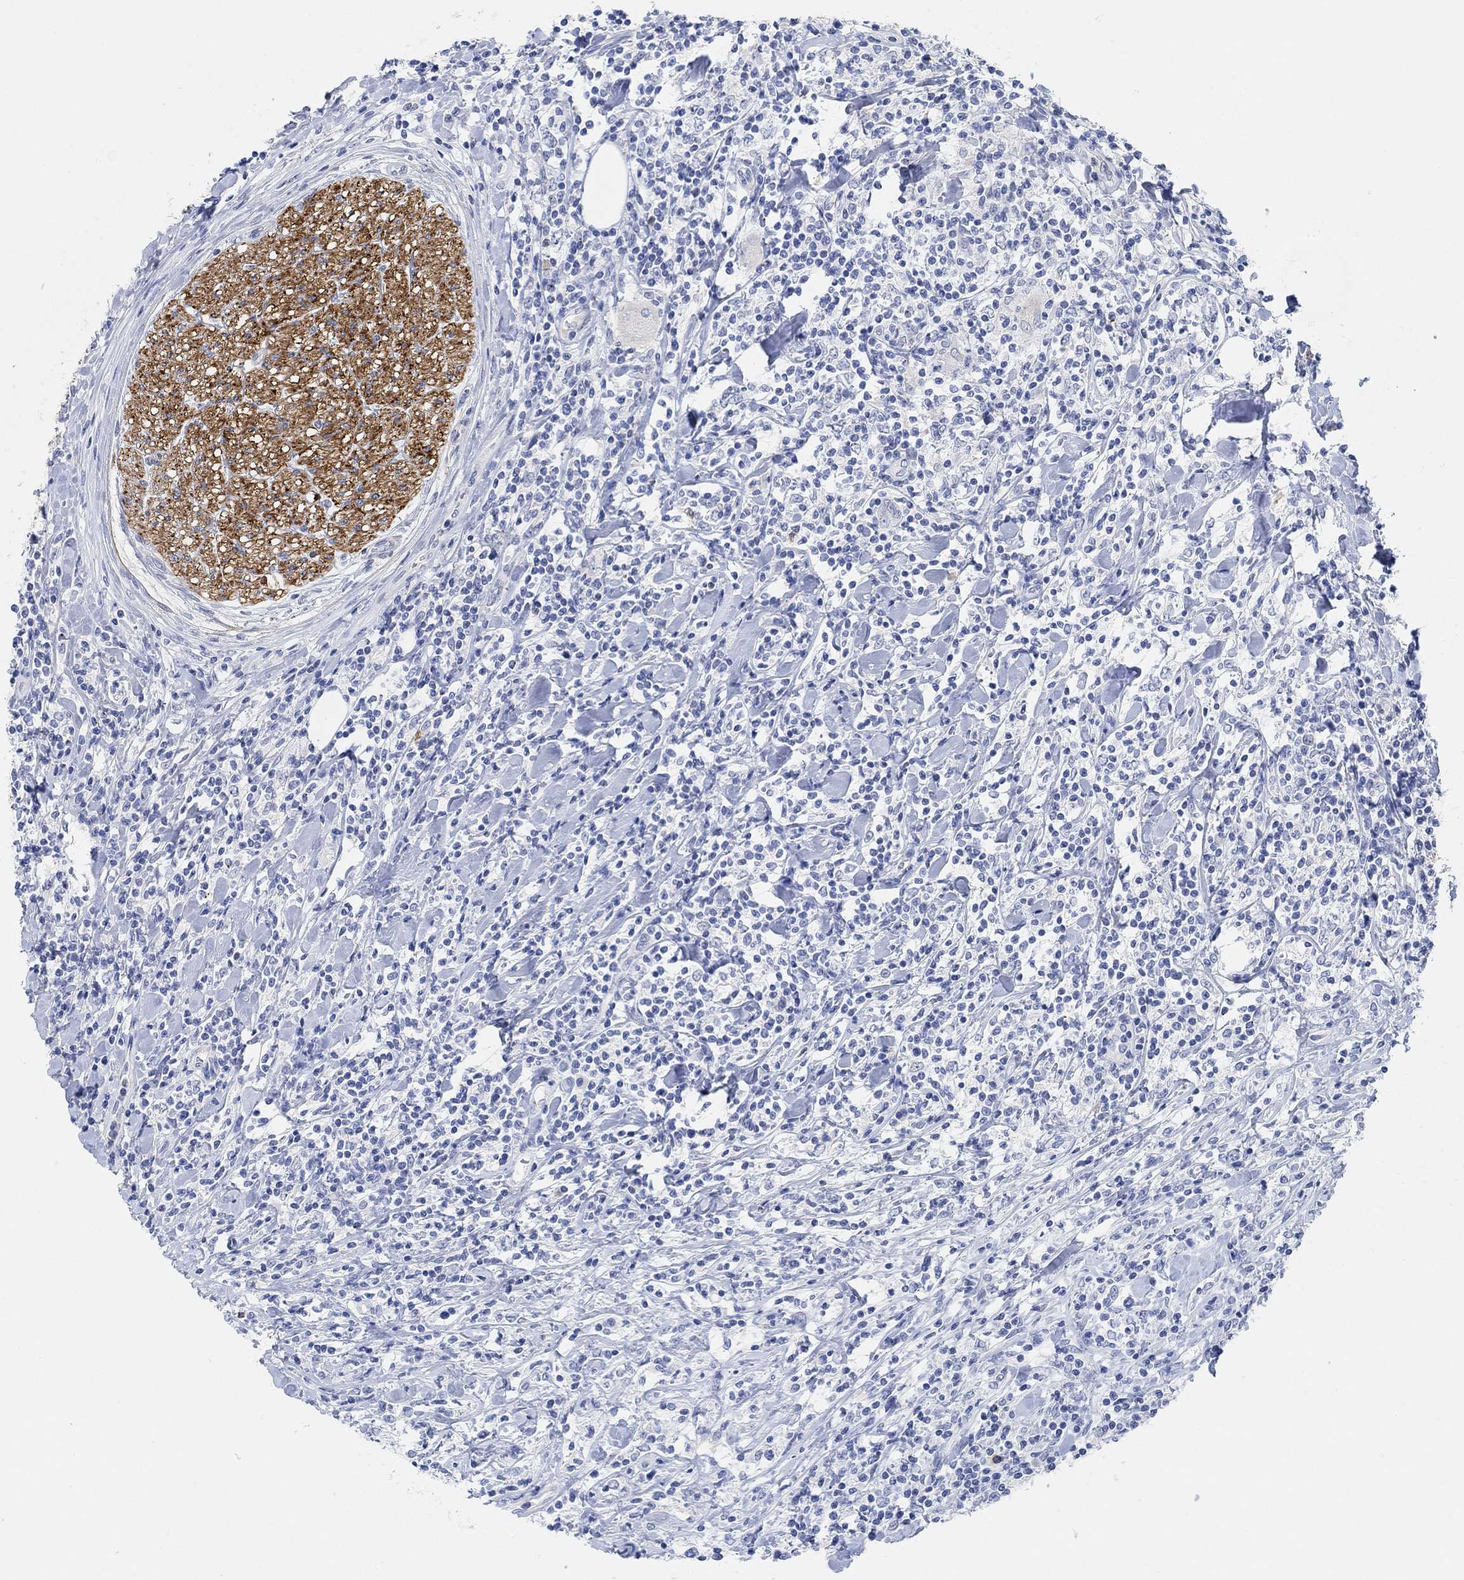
{"staining": {"intensity": "negative", "quantity": "none", "location": "none"}, "tissue": "lymphoma", "cell_type": "Tumor cells", "image_type": "cancer", "snomed": [{"axis": "morphology", "description": "Malignant lymphoma, non-Hodgkin's type, High grade"}, {"axis": "topography", "description": "Lymph node"}], "caption": "There is no significant staining in tumor cells of high-grade malignant lymphoma, non-Hodgkin's type.", "gene": "VAT1L", "patient": {"sex": "female", "age": 84}}